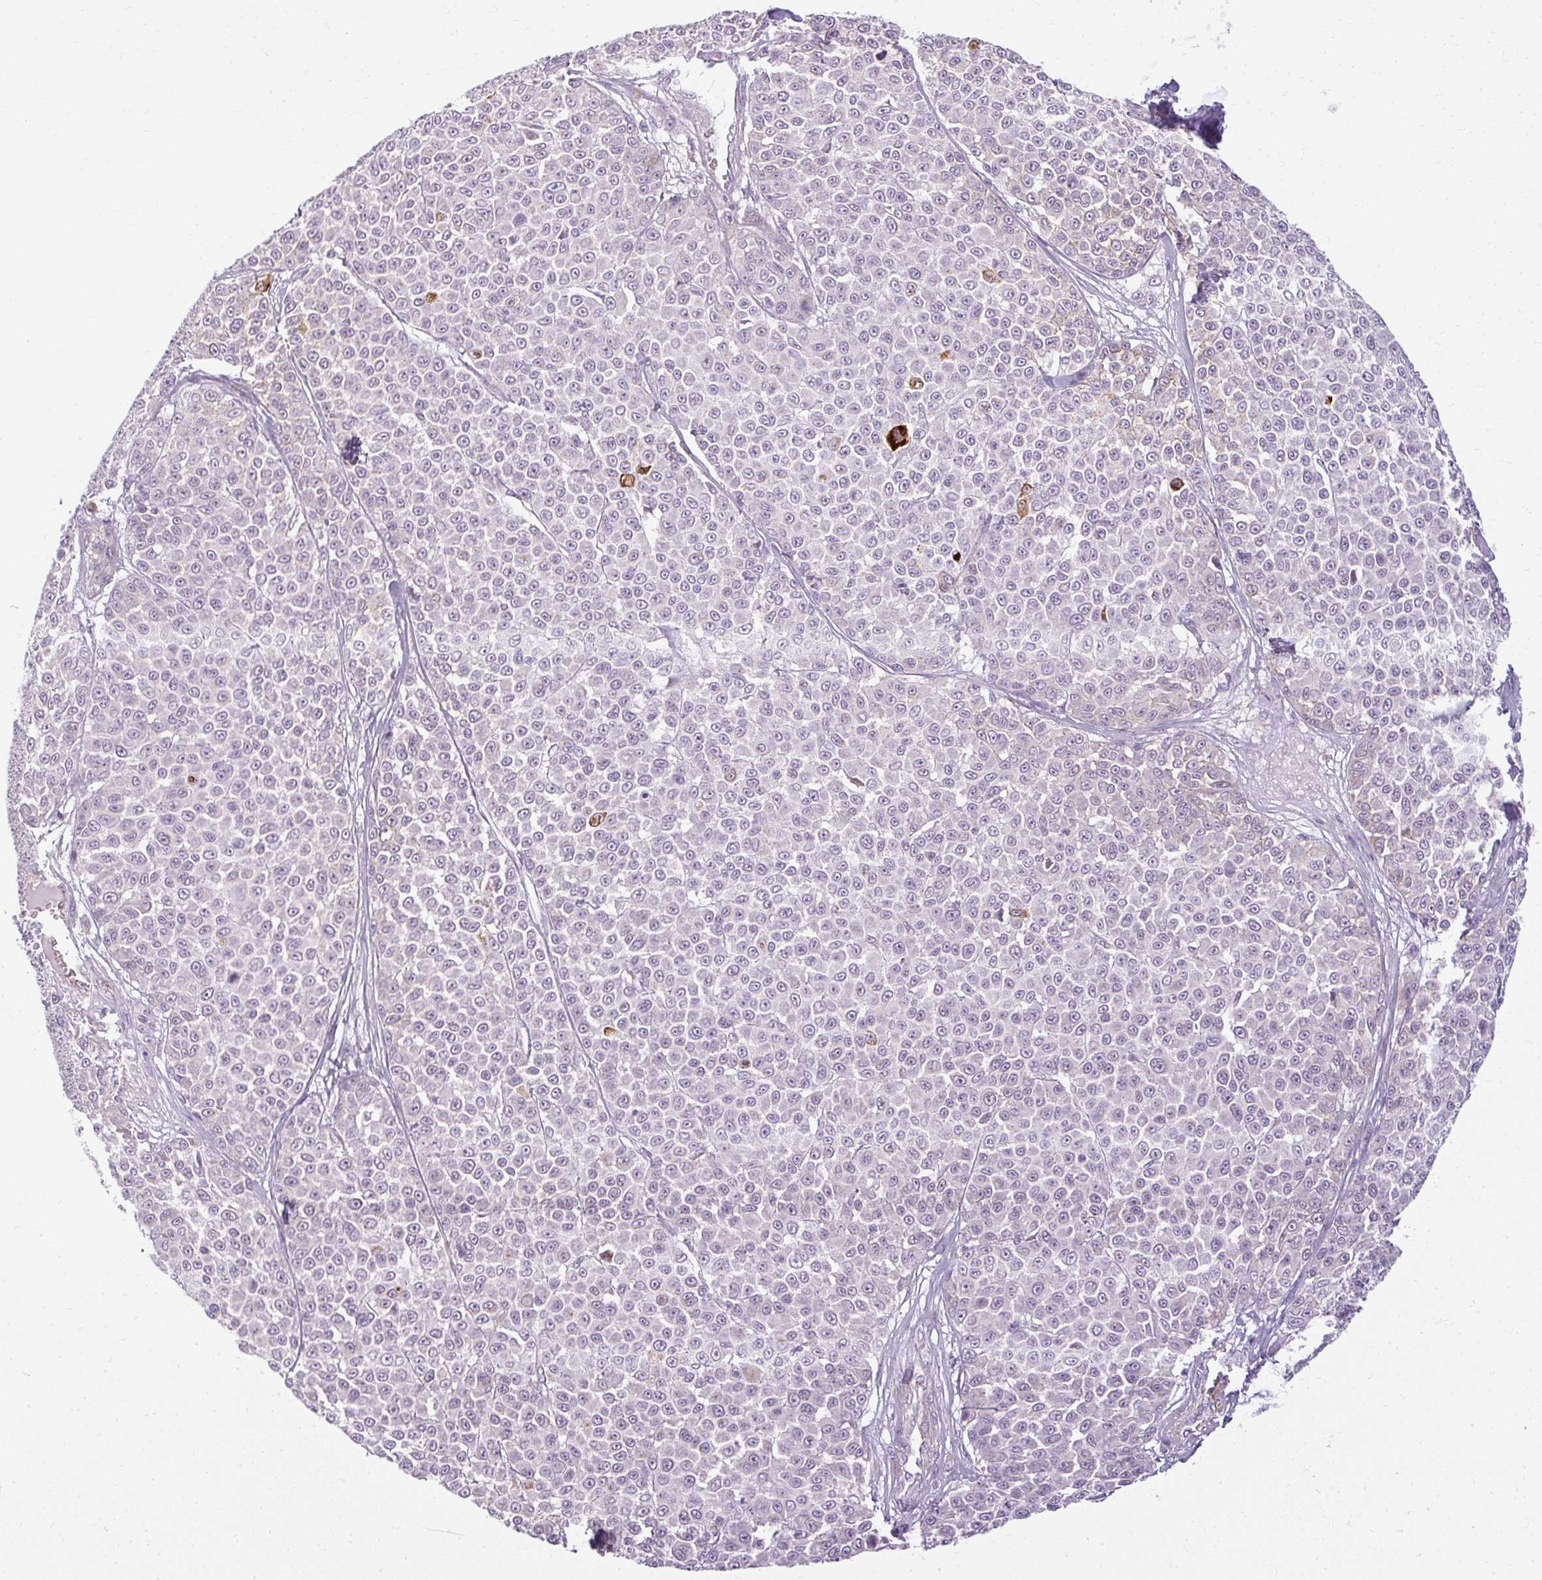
{"staining": {"intensity": "negative", "quantity": "none", "location": "none"}, "tissue": "melanoma", "cell_type": "Tumor cells", "image_type": "cancer", "snomed": [{"axis": "morphology", "description": "Malignant melanoma, NOS"}, {"axis": "topography", "description": "Skin"}], "caption": "The micrograph demonstrates no significant positivity in tumor cells of malignant melanoma.", "gene": "ZFYVE26", "patient": {"sex": "male", "age": 46}}